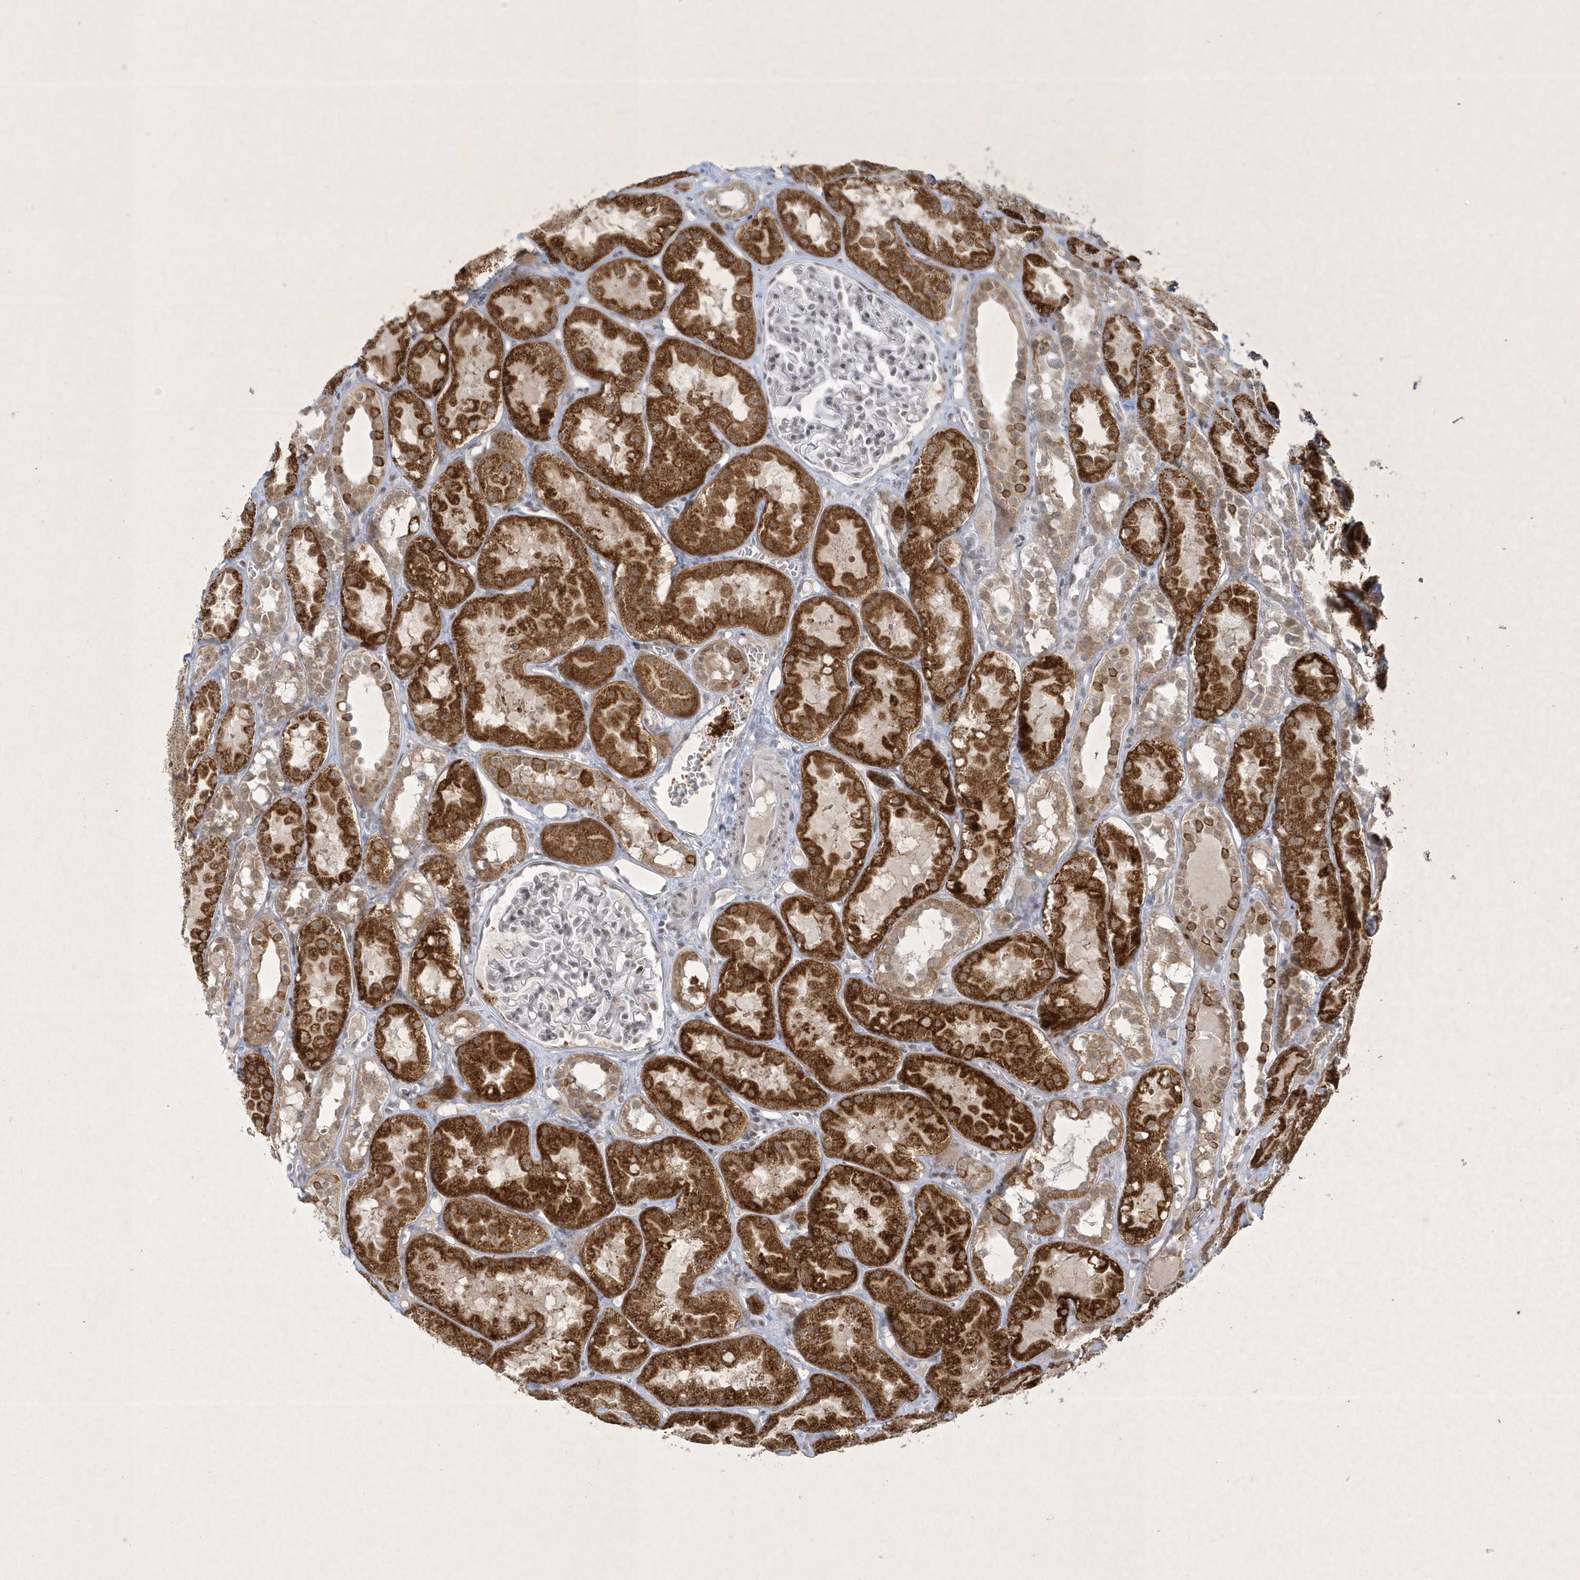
{"staining": {"intensity": "negative", "quantity": "none", "location": "none"}, "tissue": "kidney", "cell_type": "Cells in glomeruli", "image_type": "normal", "snomed": [{"axis": "morphology", "description": "Normal tissue, NOS"}, {"axis": "topography", "description": "Kidney"}], "caption": "Immunohistochemistry (IHC) image of benign kidney: kidney stained with DAB (3,3'-diaminobenzidine) displays no significant protein positivity in cells in glomeruli. (DAB (3,3'-diaminobenzidine) immunohistochemistry (IHC) with hematoxylin counter stain).", "gene": "ZBTB9", "patient": {"sex": "male", "age": 16}}